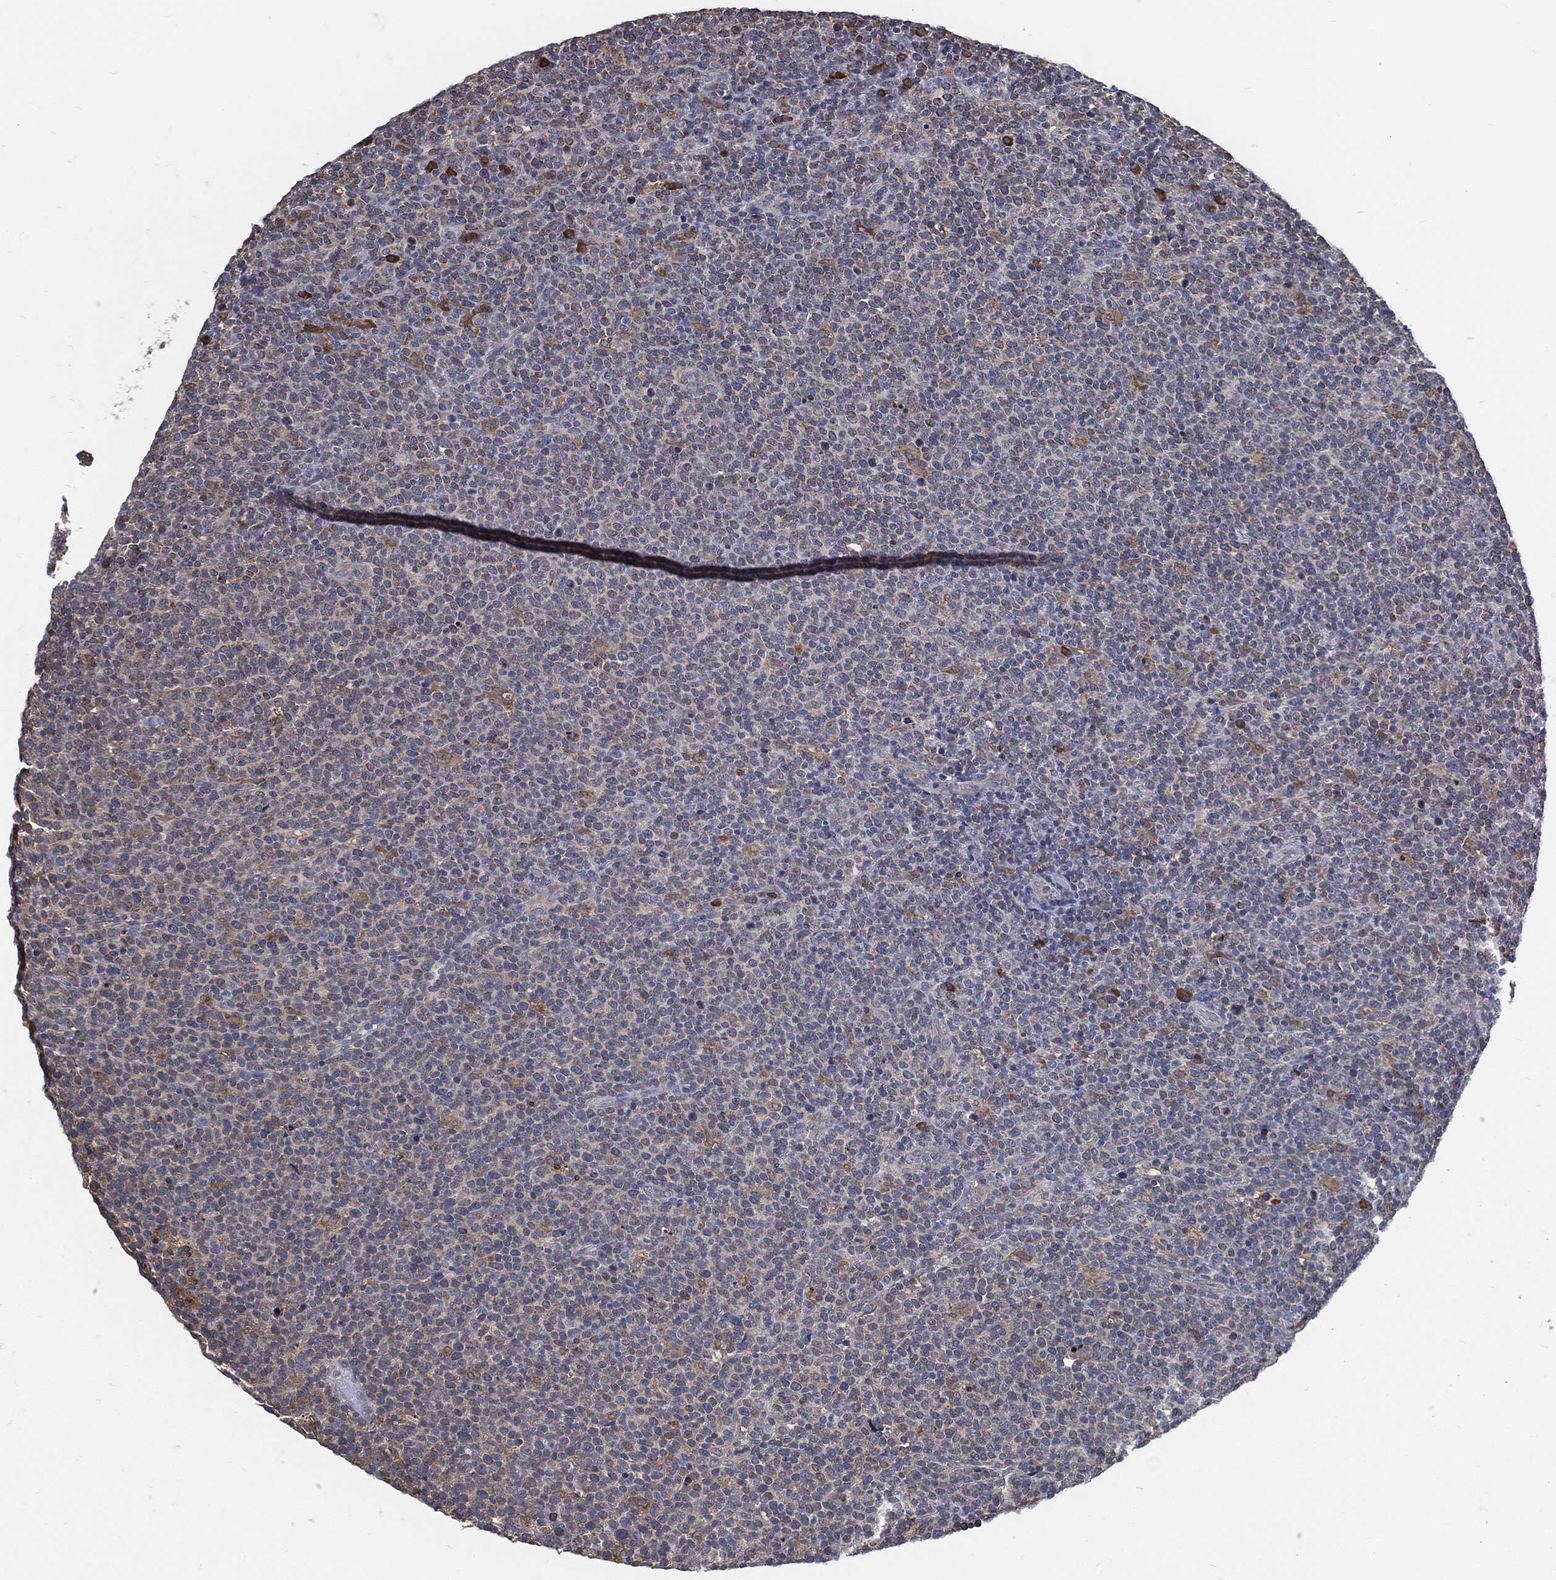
{"staining": {"intensity": "moderate", "quantity": "<25%", "location": "cytoplasmic/membranous"}, "tissue": "lymphoma", "cell_type": "Tumor cells", "image_type": "cancer", "snomed": [{"axis": "morphology", "description": "Malignant lymphoma, non-Hodgkin's type, High grade"}, {"axis": "topography", "description": "Lymph node"}], "caption": "Malignant lymphoma, non-Hodgkin's type (high-grade) stained with a brown dye exhibits moderate cytoplasmic/membranous positive expression in approximately <25% of tumor cells.", "gene": "PRDX4", "patient": {"sex": "male", "age": 61}}